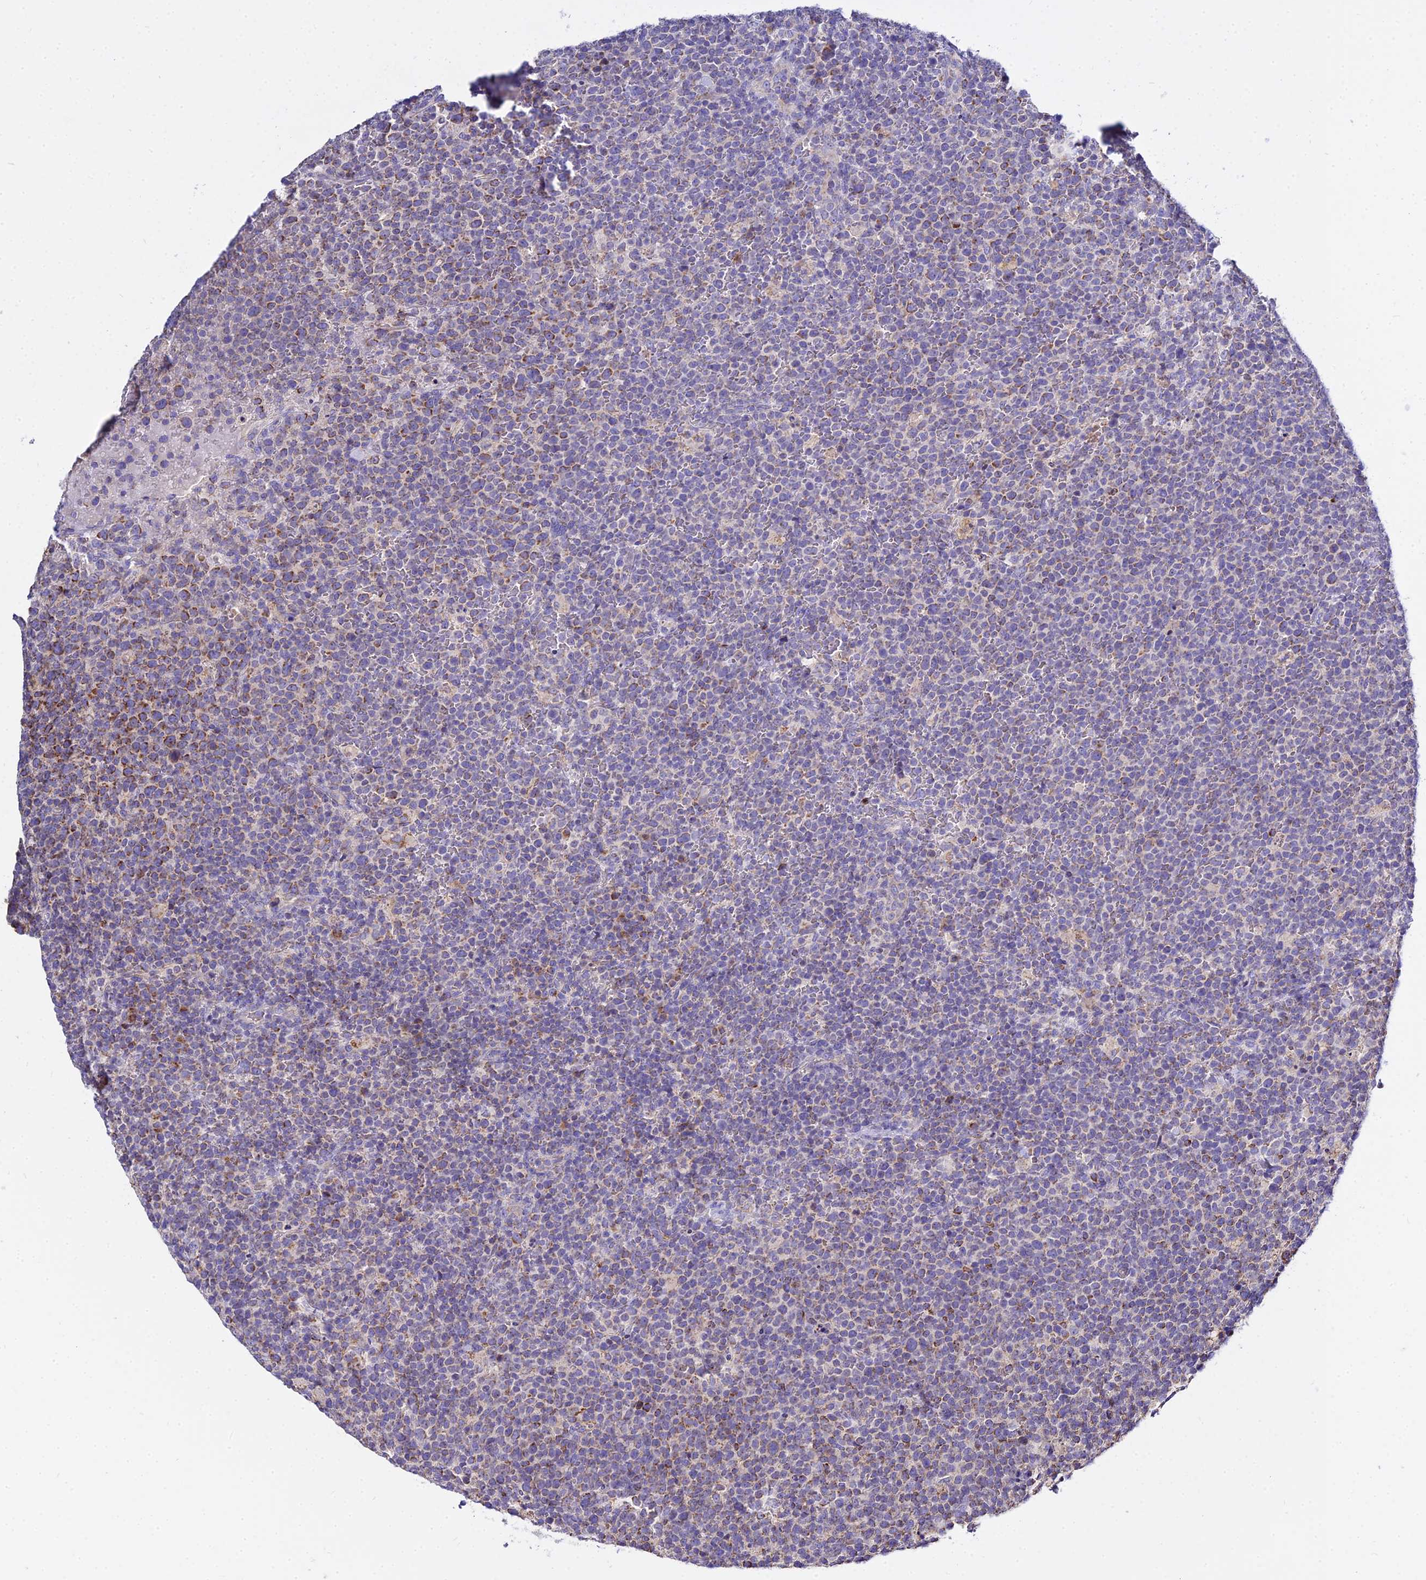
{"staining": {"intensity": "weak", "quantity": "<25%", "location": "cytoplasmic/membranous"}, "tissue": "lymphoma", "cell_type": "Tumor cells", "image_type": "cancer", "snomed": [{"axis": "morphology", "description": "Malignant lymphoma, non-Hodgkin's type, High grade"}, {"axis": "topography", "description": "Lymph node"}], "caption": "High-grade malignant lymphoma, non-Hodgkin's type was stained to show a protein in brown. There is no significant positivity in tumor cells.", "gene": "TYW5", "patient": {"sex": "male", "age": 61}}